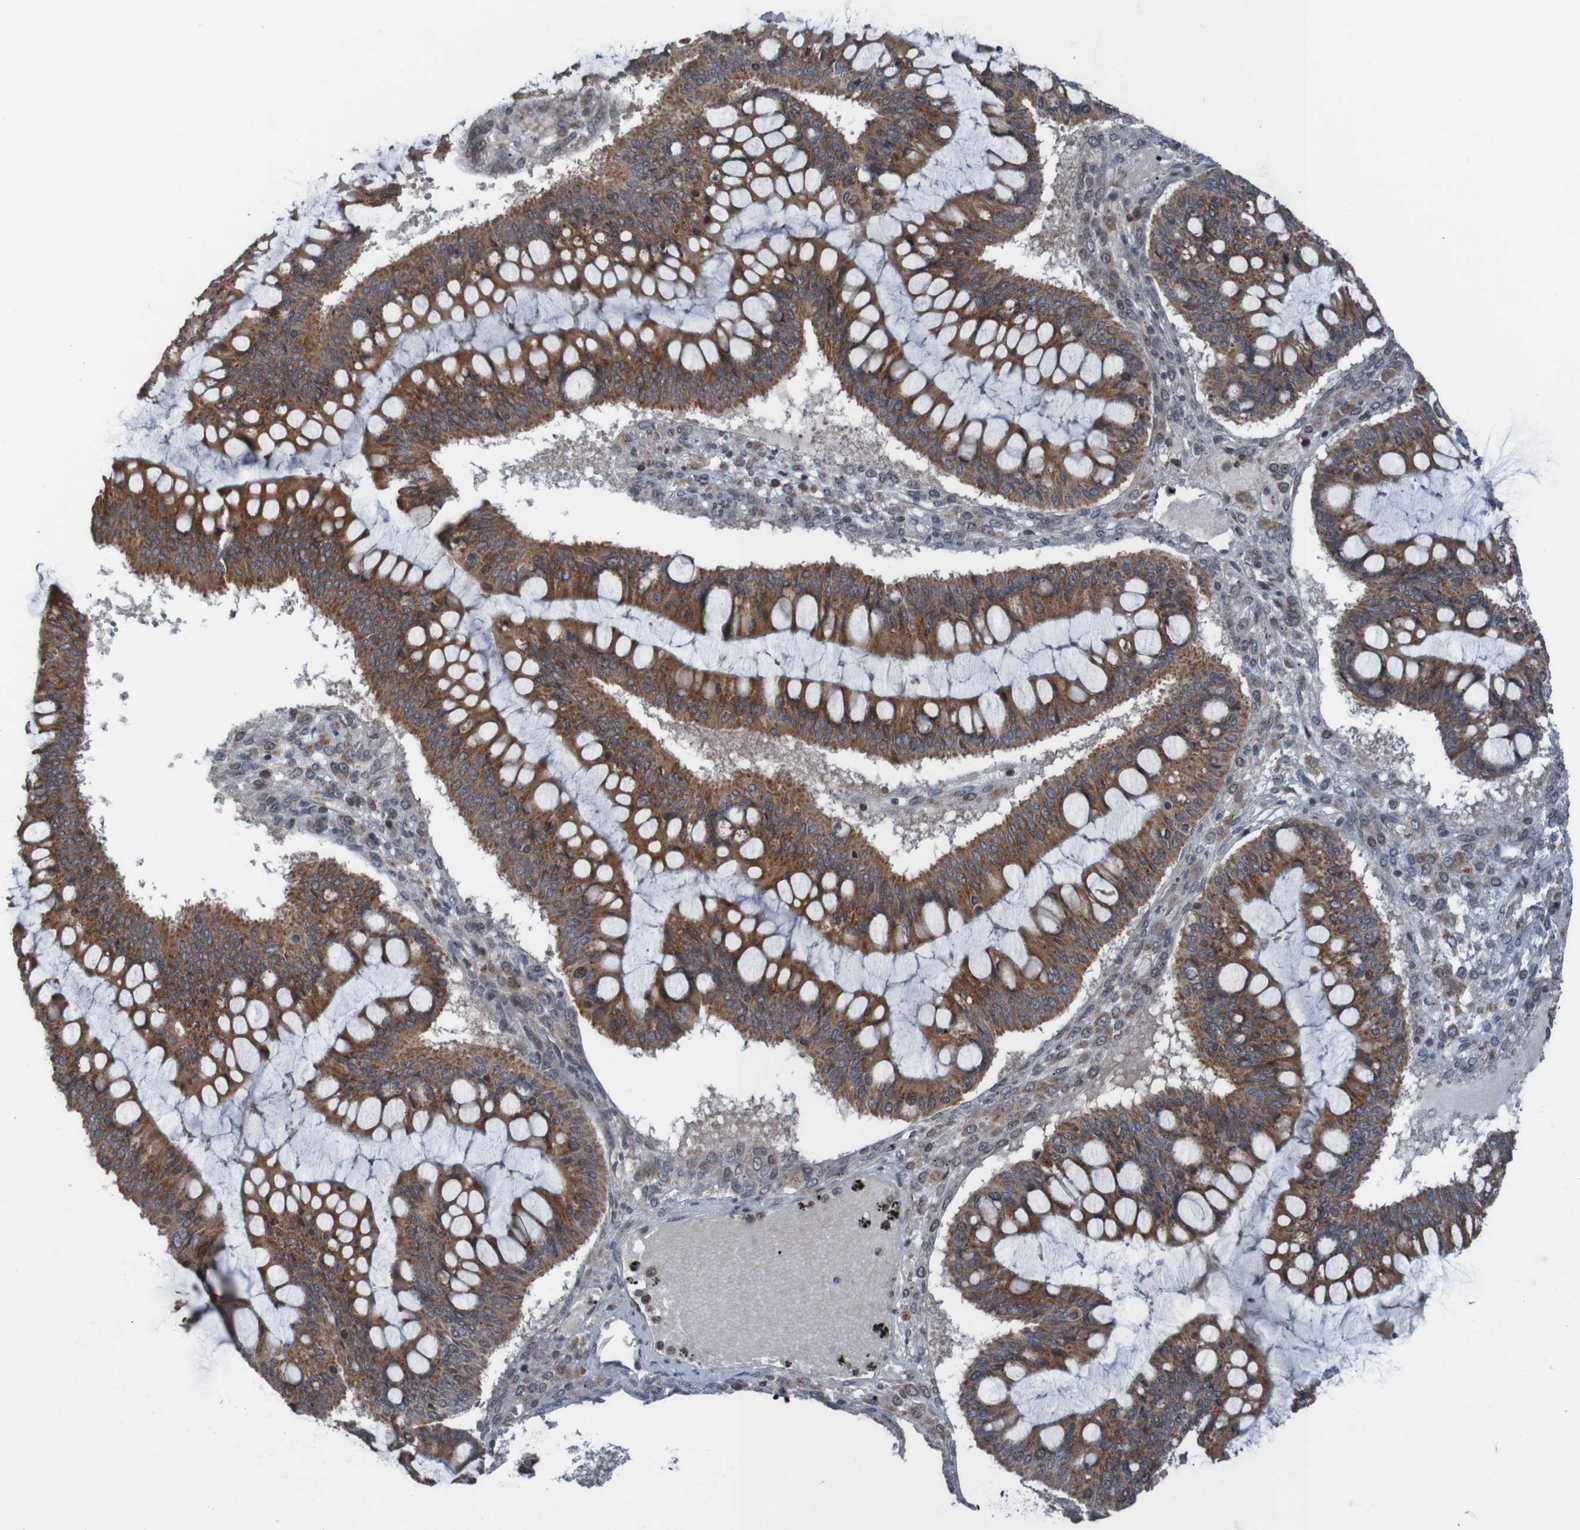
{"staining": {"intensity": "strong", "quantity": ">75%", "location": "cytoplasmic/membranous"}, "tissue": "ovarian cancer", "cell_type": "Tumor cells", "image_type": "cancer", "snomed": [{"axis": "morphology", "description": "Cystadenocarcinoma, mucinous, NOS"}, {"axis": "topography", "description": "Ovary"}], "caption": "An image showing strong cytoplasmic/membranous staining in about >75% of tumor cells in ovarian mucinous cystadenocarcinoma, as visualized by brown immunohistochemical staining.", "gene": "UNG", "patient": {"sex": "female", "age": 73}}